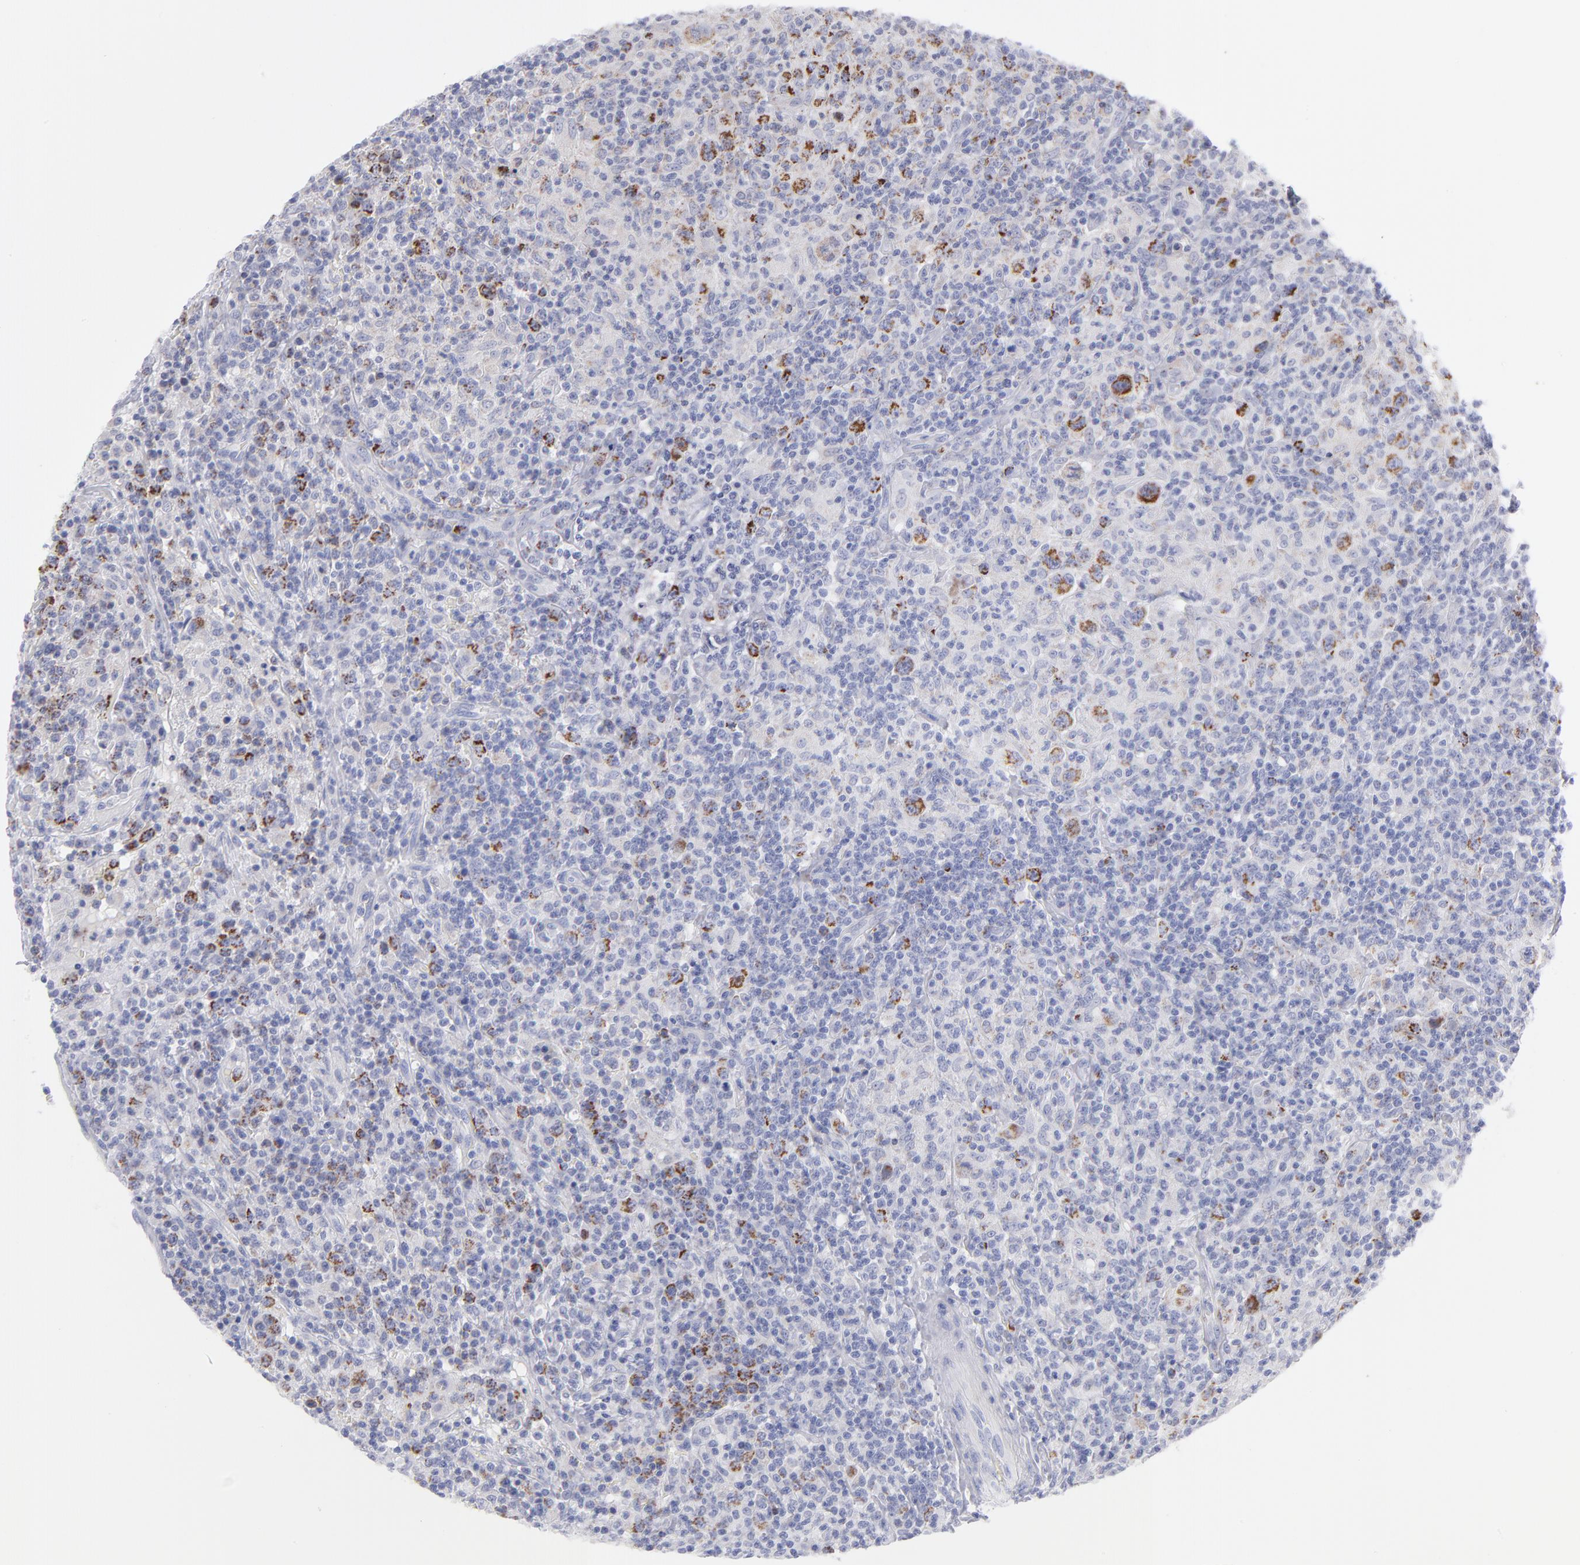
{"staining": {"intensity": "strong", "quantity": "25%-75%", "location": "cytoplasmic/membranous"}, "tissue": "lymphoma", "cell_type": "Tumor cells", "image_type": "cancer", "snomed": [{"axis": "morphology", "description": "Hodgkin's disease, NOS"}, {"axis": "topography", "description": "Lymph node"}], "caption": "A photomicrograph of lymphoma stained for a protein exhibits strong cytoplasmic/membranous brown staining in tumor cells. Nuclei are stained in blue.", "gene": "MTHFD2", "patient": {"sex": "male", "age": 65}}